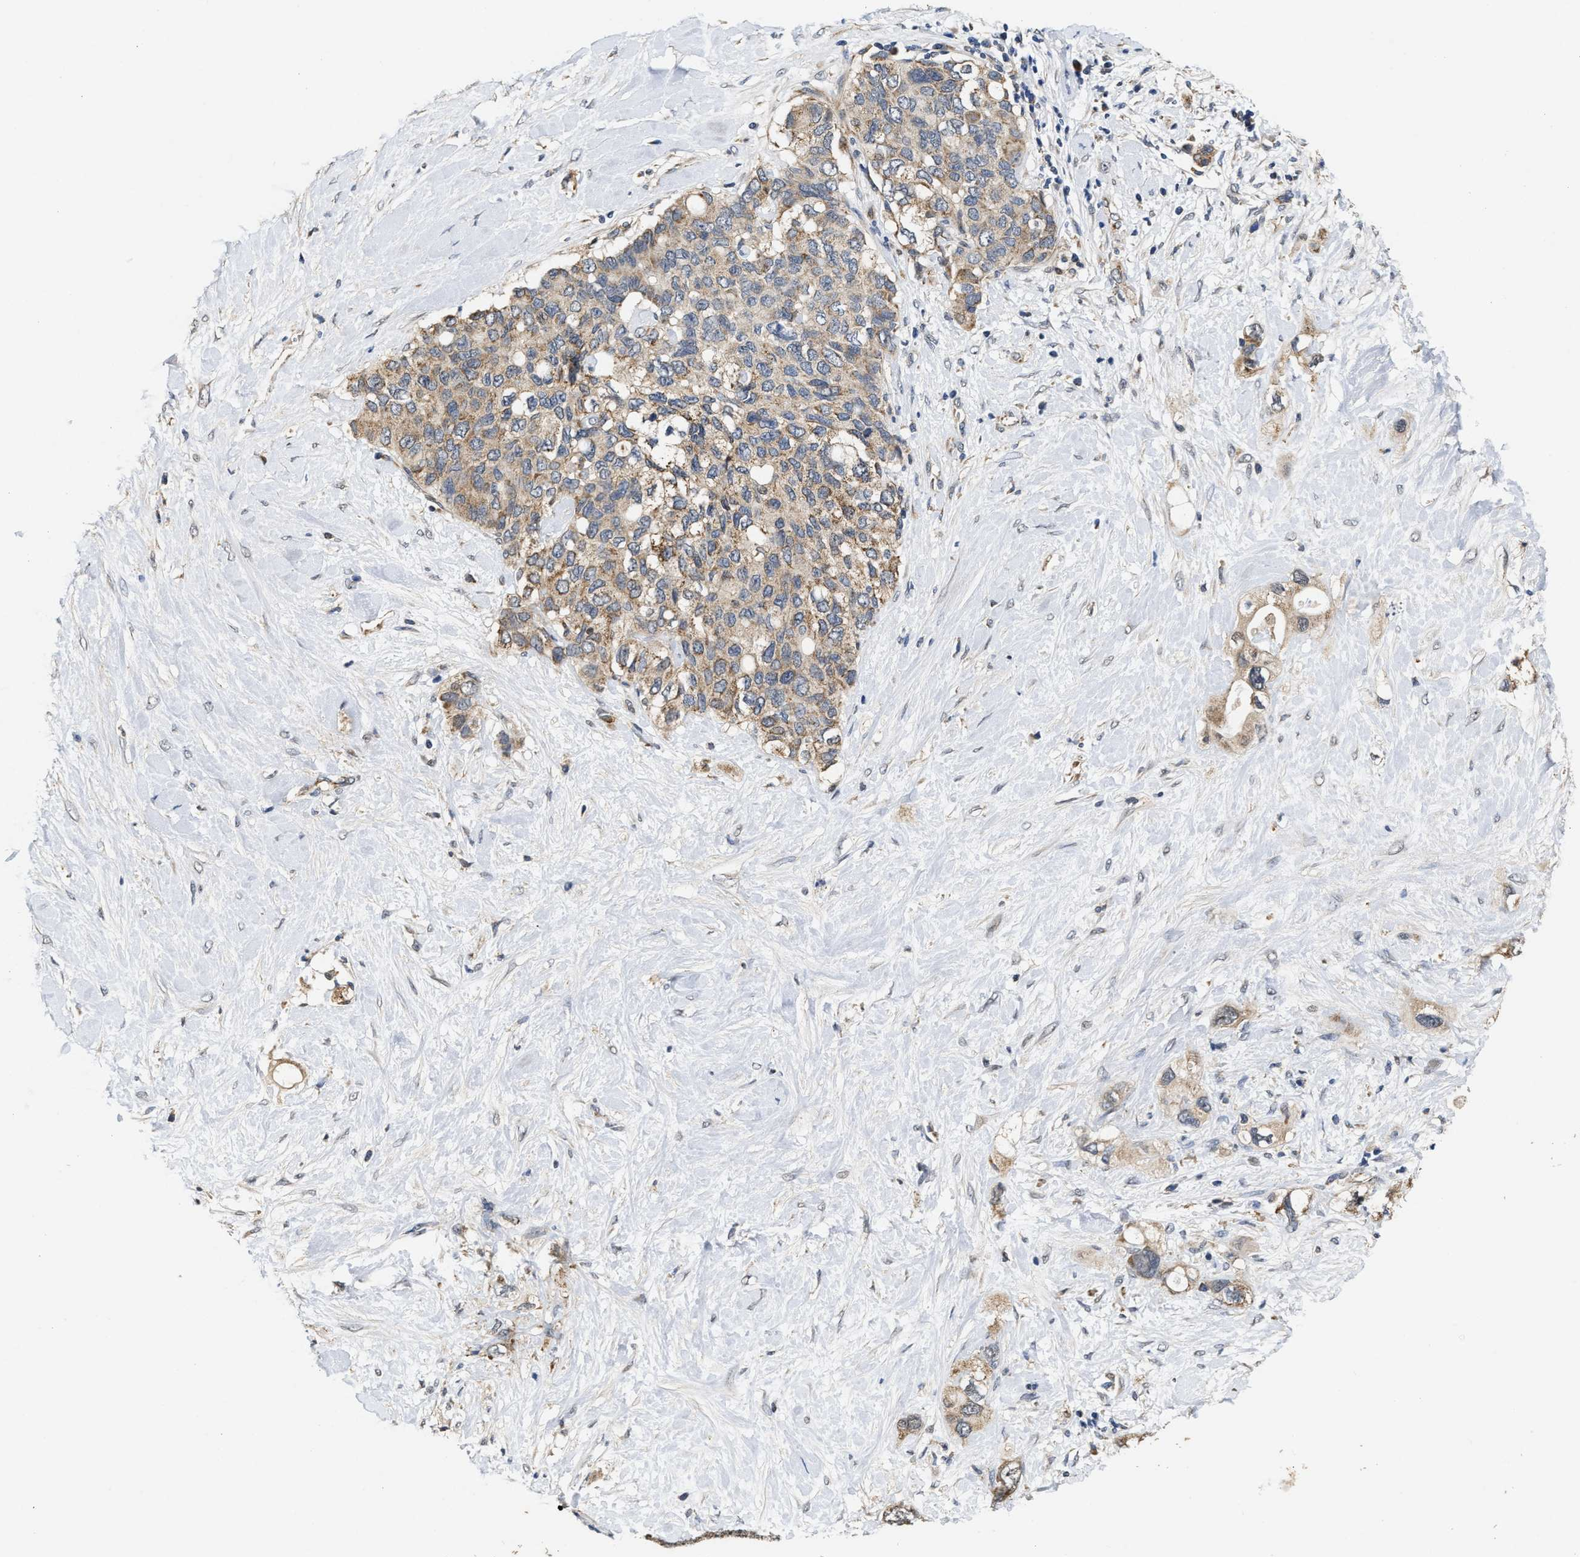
{"staining": {"intensity": "moderate", "quantity": ">75%", "location": "cytoplasmic/membranous"}, "tissue": "pancreatic cancer", "cell_type": "Tumor cells", "image_type": "cancer", "snomed": [{"axis": "morphology", "description": "Adenocarcinoma, NOS"}, {"axis": "topography", "description": "Pancreas"}], "caption": "Brown immunohistochemical staining in pancreatic adenocarcinoma demonstrates moderate cytoplasmic/membranous positivity in about >75% of tumor cells.", "gene": "SCYL2", "patient": {"sex": "female", "age": 56}}